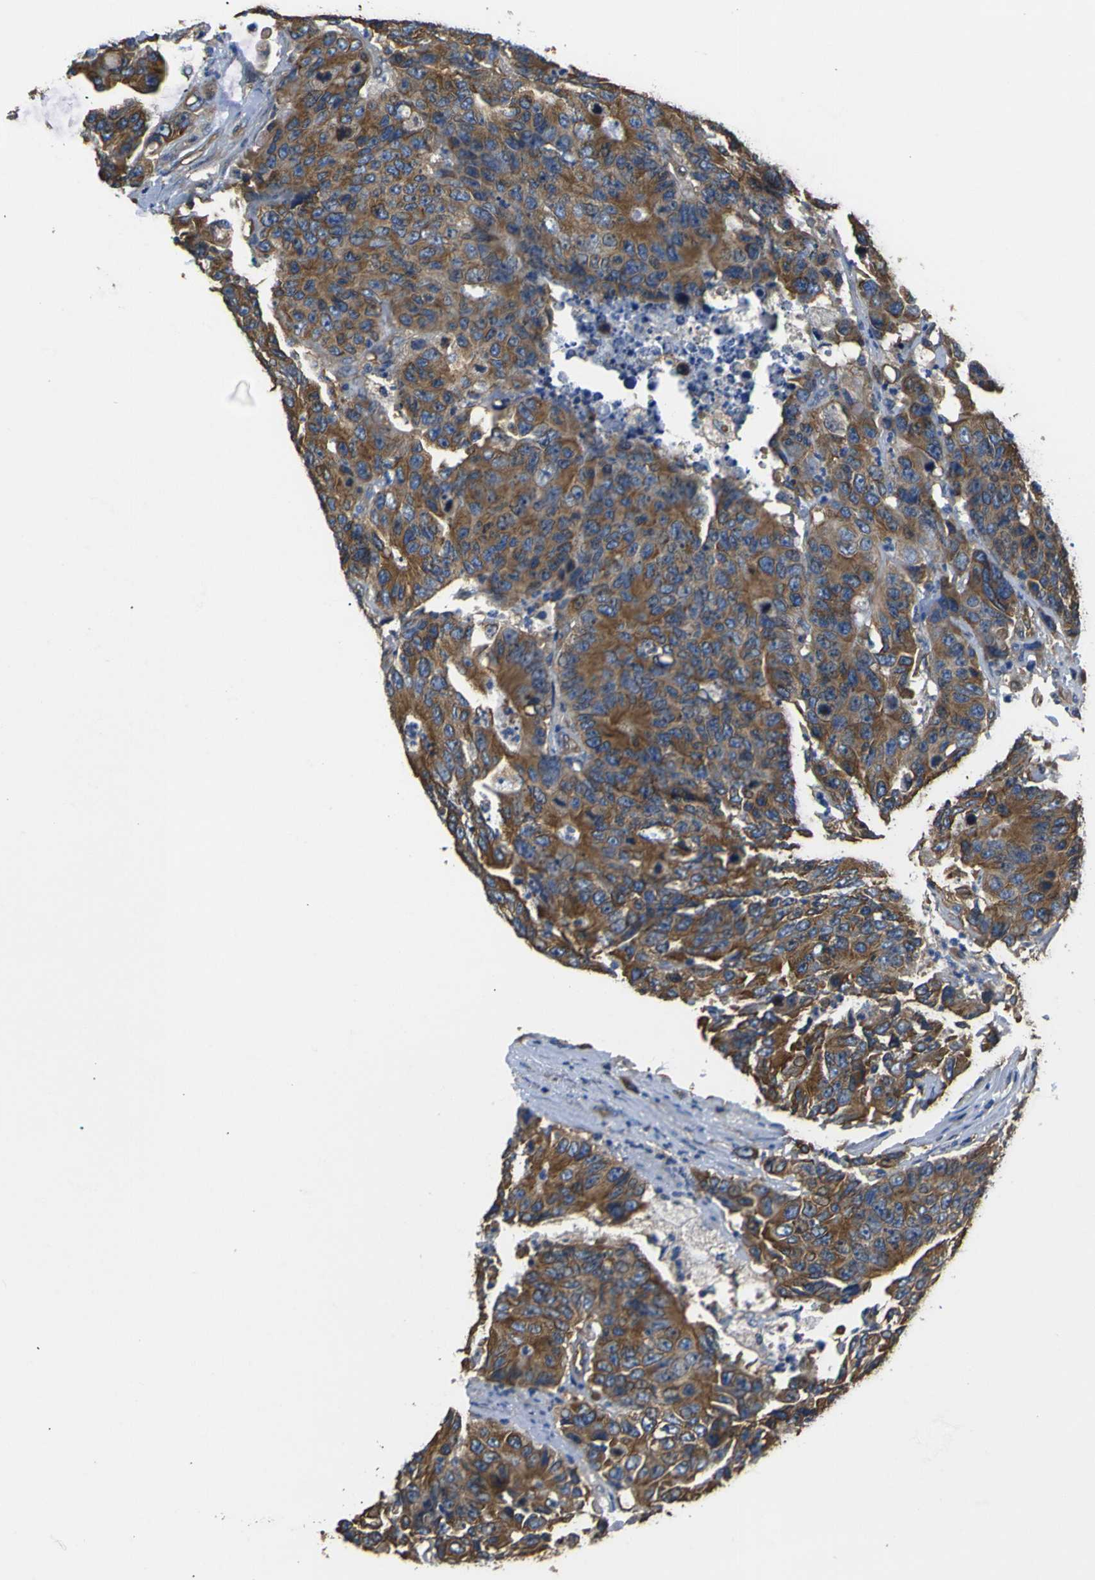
{"staining": {"intensity": "moderate", "quantity": ">75%", "location": "cytoplasmic/membranous"}, "tissue": "colorectal cancer", "cell_type": "Tumor cells", "image_type": "cancer", "snomed": [{"axis": "morphology", "description": "Adenocarcinoma, NOS"}, {"axis": "topography", "description": "Colon"}], "caption": "An immunohistochemistry (IHC) image of neoplastic tissue is shown. Protein staining in brown labels moderate cytoplasmic/membranous positivity in colorectal adenocarcinoma within tumor cells. (Brightfield microscopy of DAB IHC at high magnification).", "gene": "TUBB", "patient": {"sex": "female", "age": 86}}